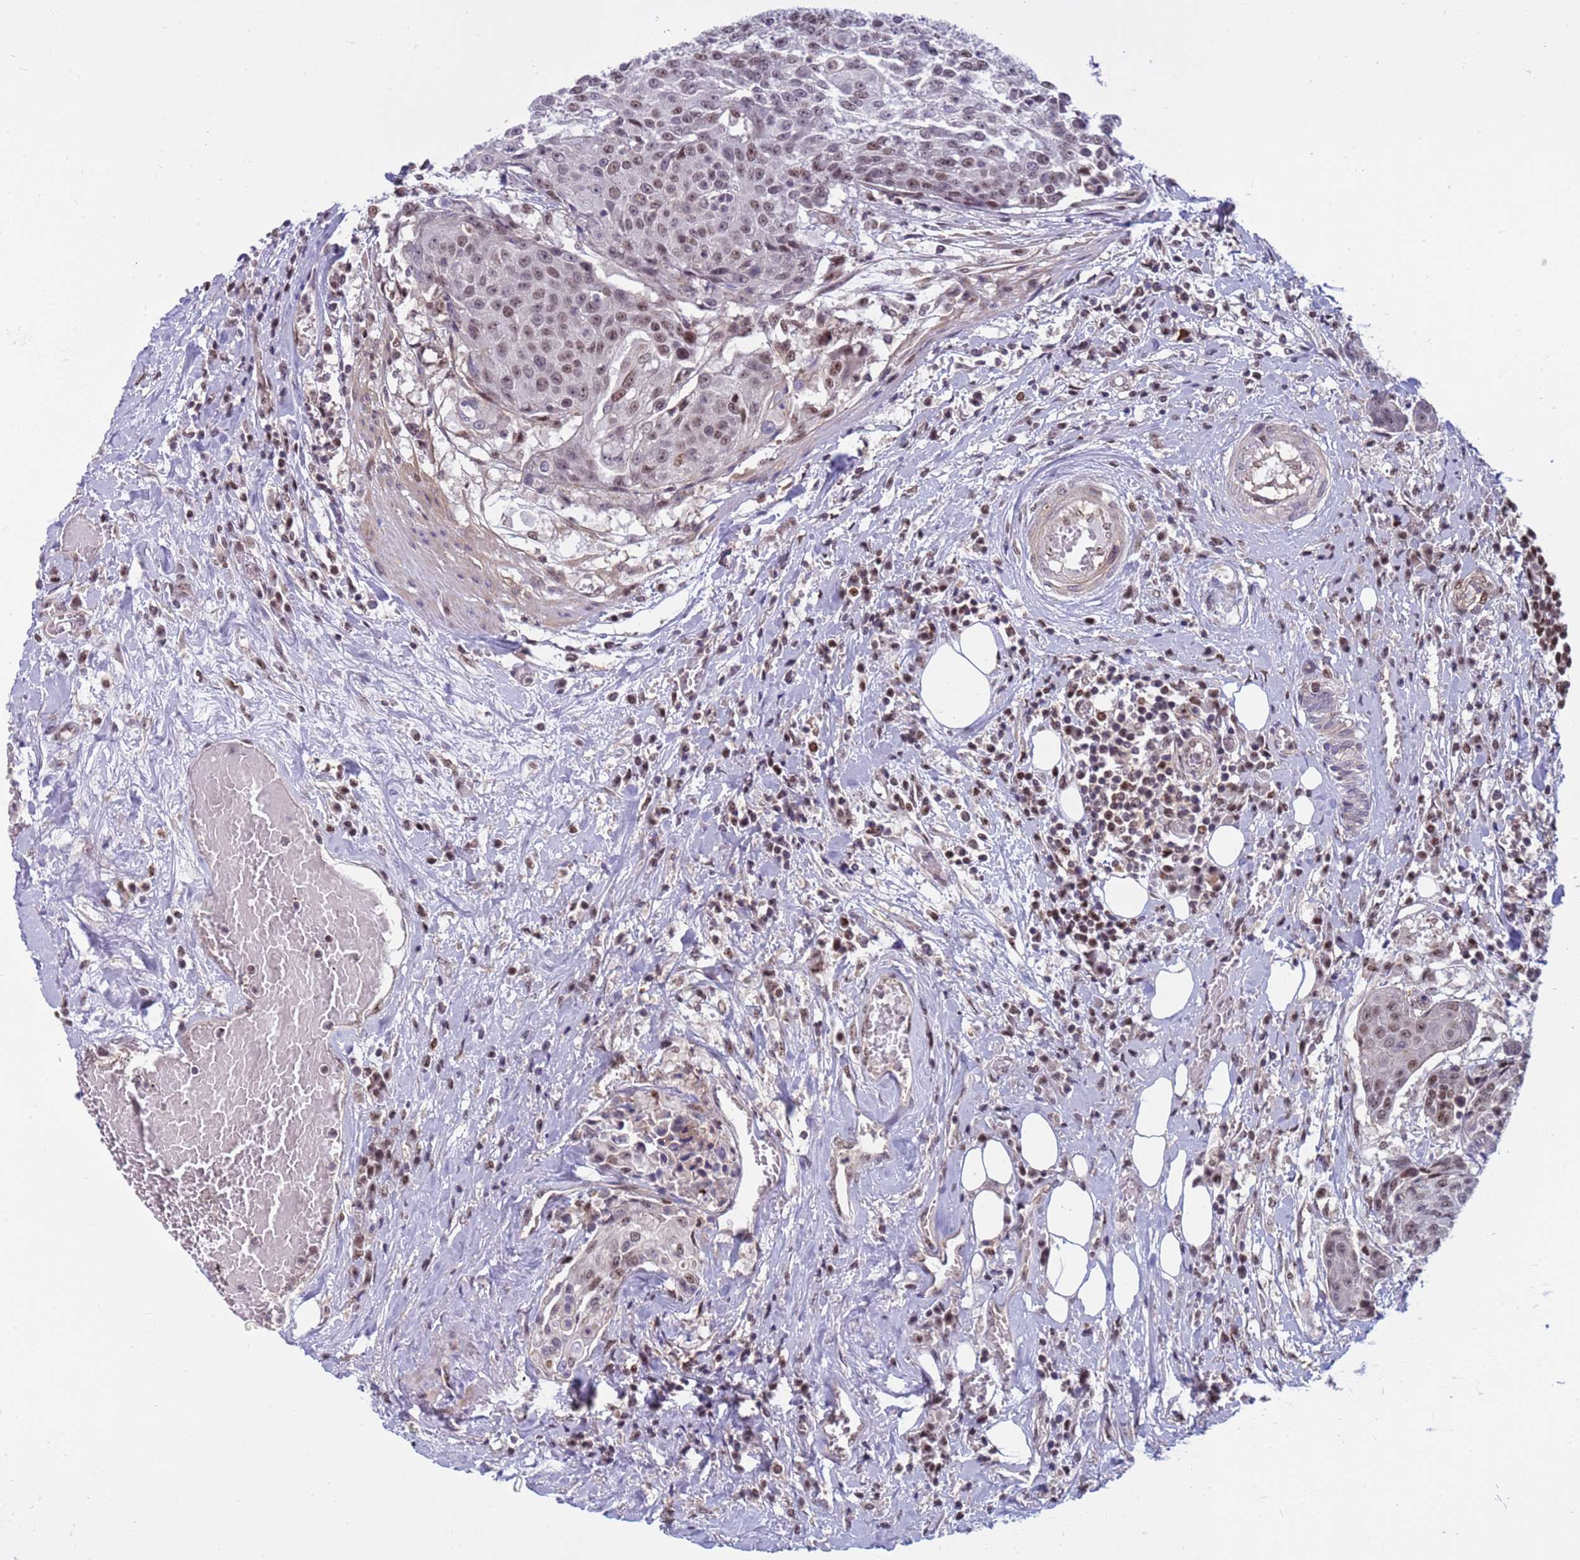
{"staining": {"intensity": "moderate", "quantity": "25%-75%", "location": "nuclear"}, "tissue": "urothelial cancer", "cell_type": "Tumor cells", "image_type": "cancer", "snomed": [{"axis": "morphology", "description": "Urothelial carcinoma, High grade"}, {"axis": "topography", "description": "Urinary bladder"}], "caption": "IHC (DAB (3,3'-diaminobenzidine)) staining of urothelial cancer displays moderate nuclear protein staining in about 25%-75% of tumor cells.", "gene": "NSL1", "patient": {"sex": "female", "age": 63}}